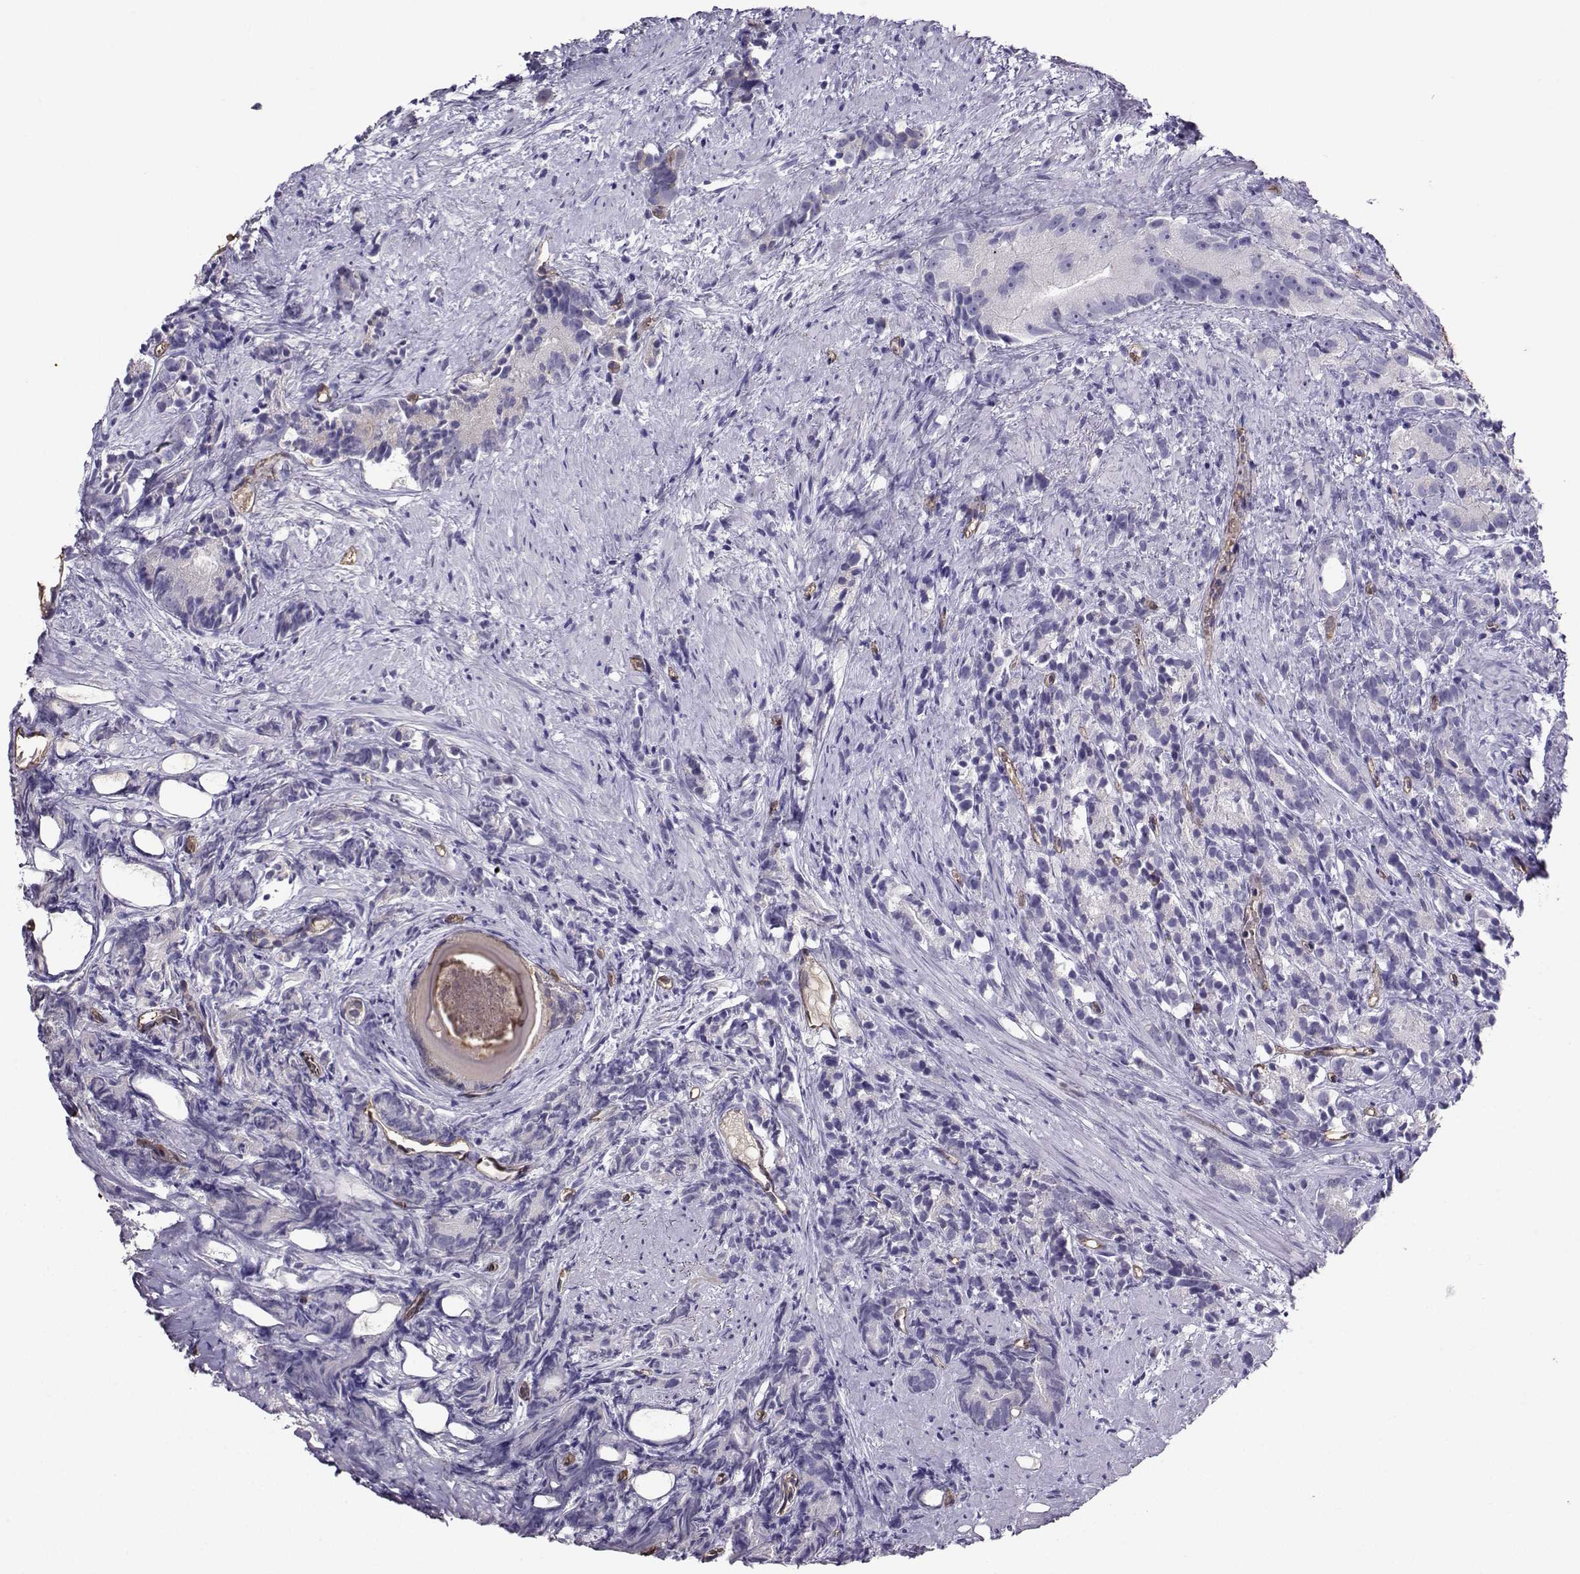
{"staining": {"intensity": "negative", "quantity": "none", "location": "none"}, "tissue": "prostate cancer", "cell_type": "Tumor cells", "image_type": "cancer", "snomed": [{"axis": "morphology", "description": "Adenocarcinoma, High grade"}, {"axis": "topography", "description": "Prostate"}], "caption": "Adenocarcinoma (high-grade) (prostate) stained for a protein using immunohistochemistry (IHC) displays no staining tumor cells.", "gene": "CLUL1", "patient": {"sex": "male", "age": 90}}